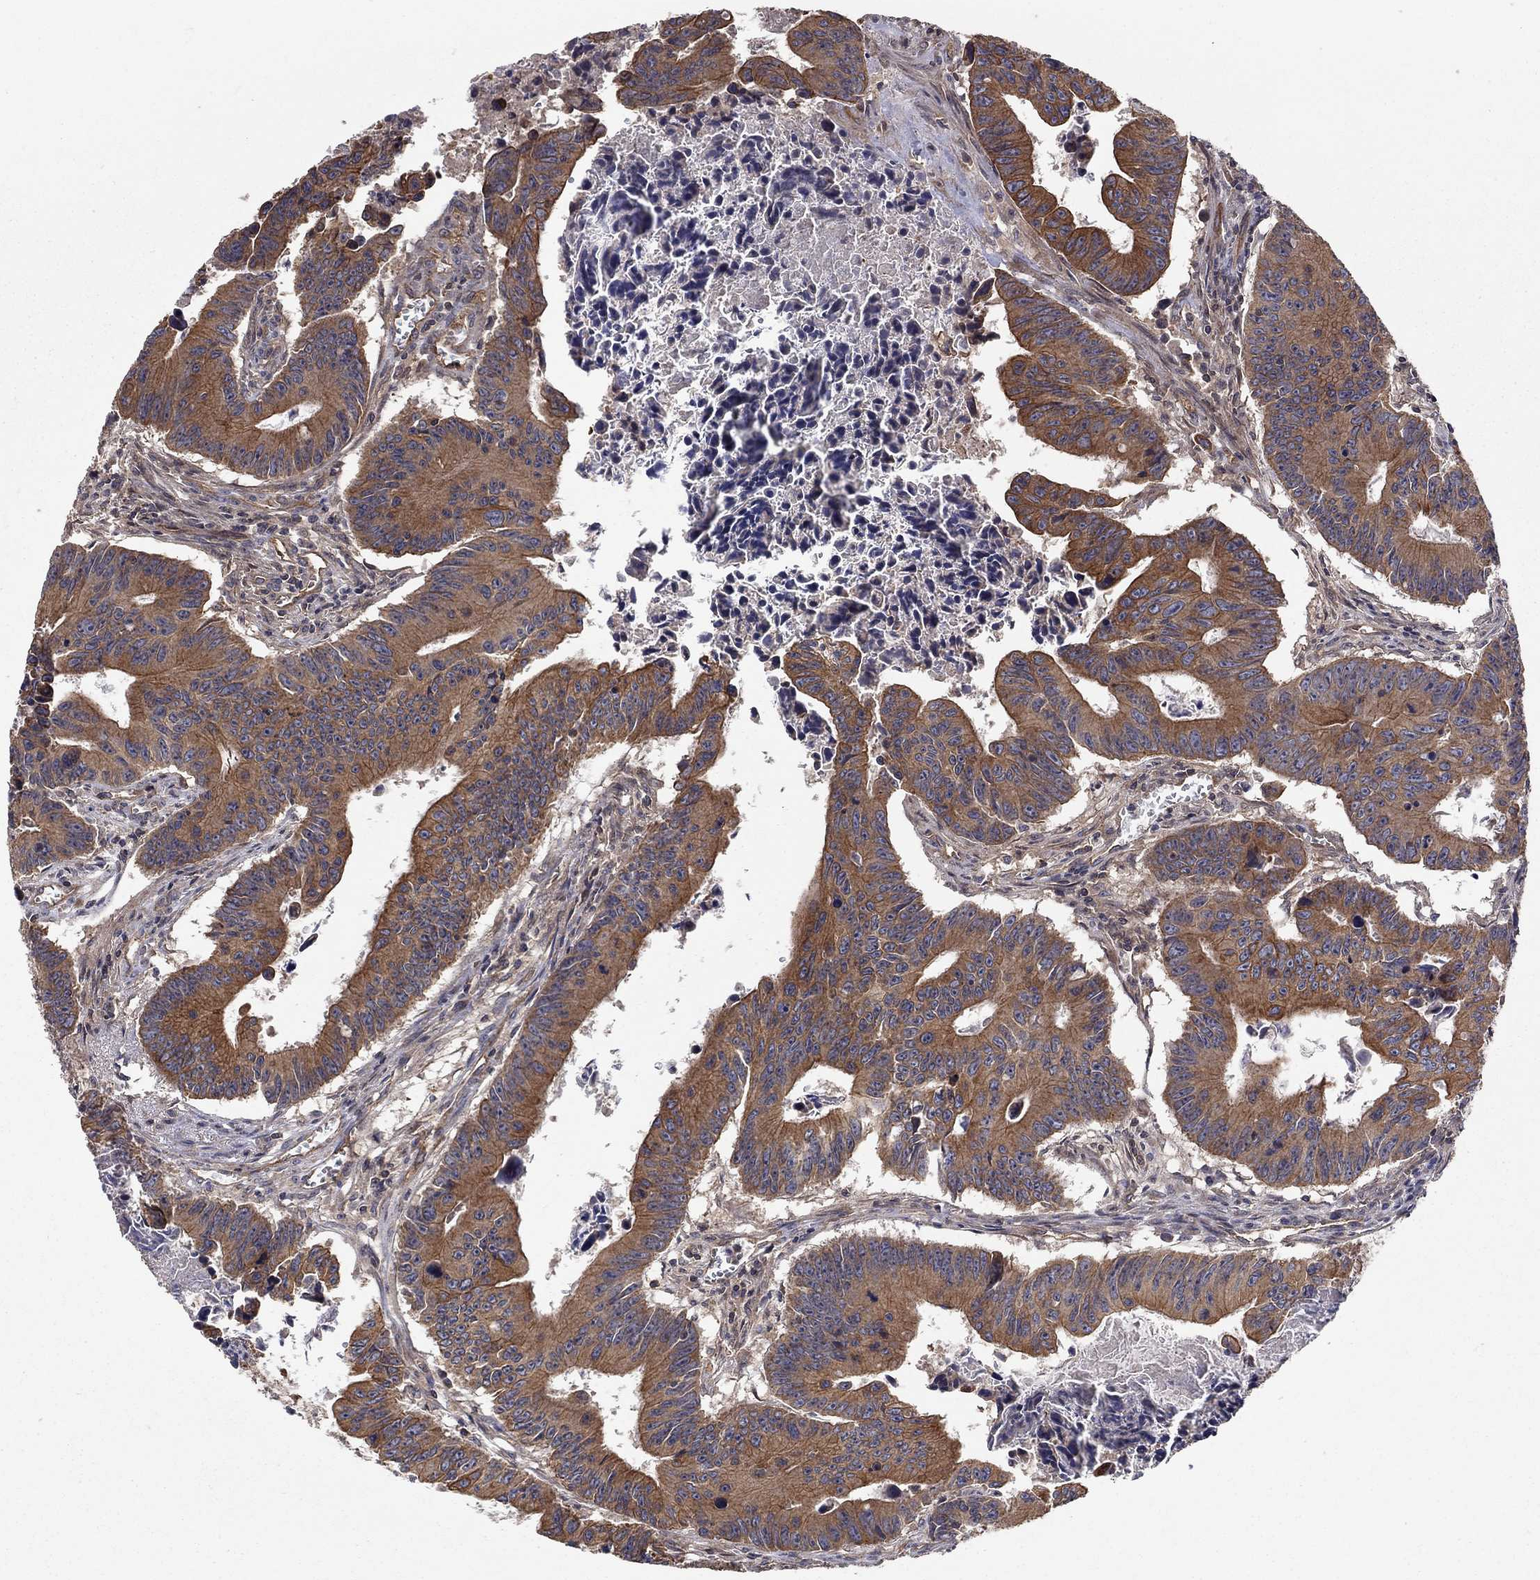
{"staining": {"intensity": "strong", "quantity": "25%-75%", "location": "cytoplasmic/membranous"}, "tissue": "colorectal cancer", "cell_type": "Tumor cells", "image_type": "cancer", "snomed": [{"axis": "morphology", "description": "Adenocarcinoma, NOS"}, {"axis": "topography", "description": "Colon"}], "caption": "Human colorectal adenocarcinoma stained with a brown dye demonstrates strong cytoplasmic/membranous positive expression in approximately 25%-75% of tumor cells.", "gene": "BMERB1", "patient": {"sex": "female", "age": 87}}